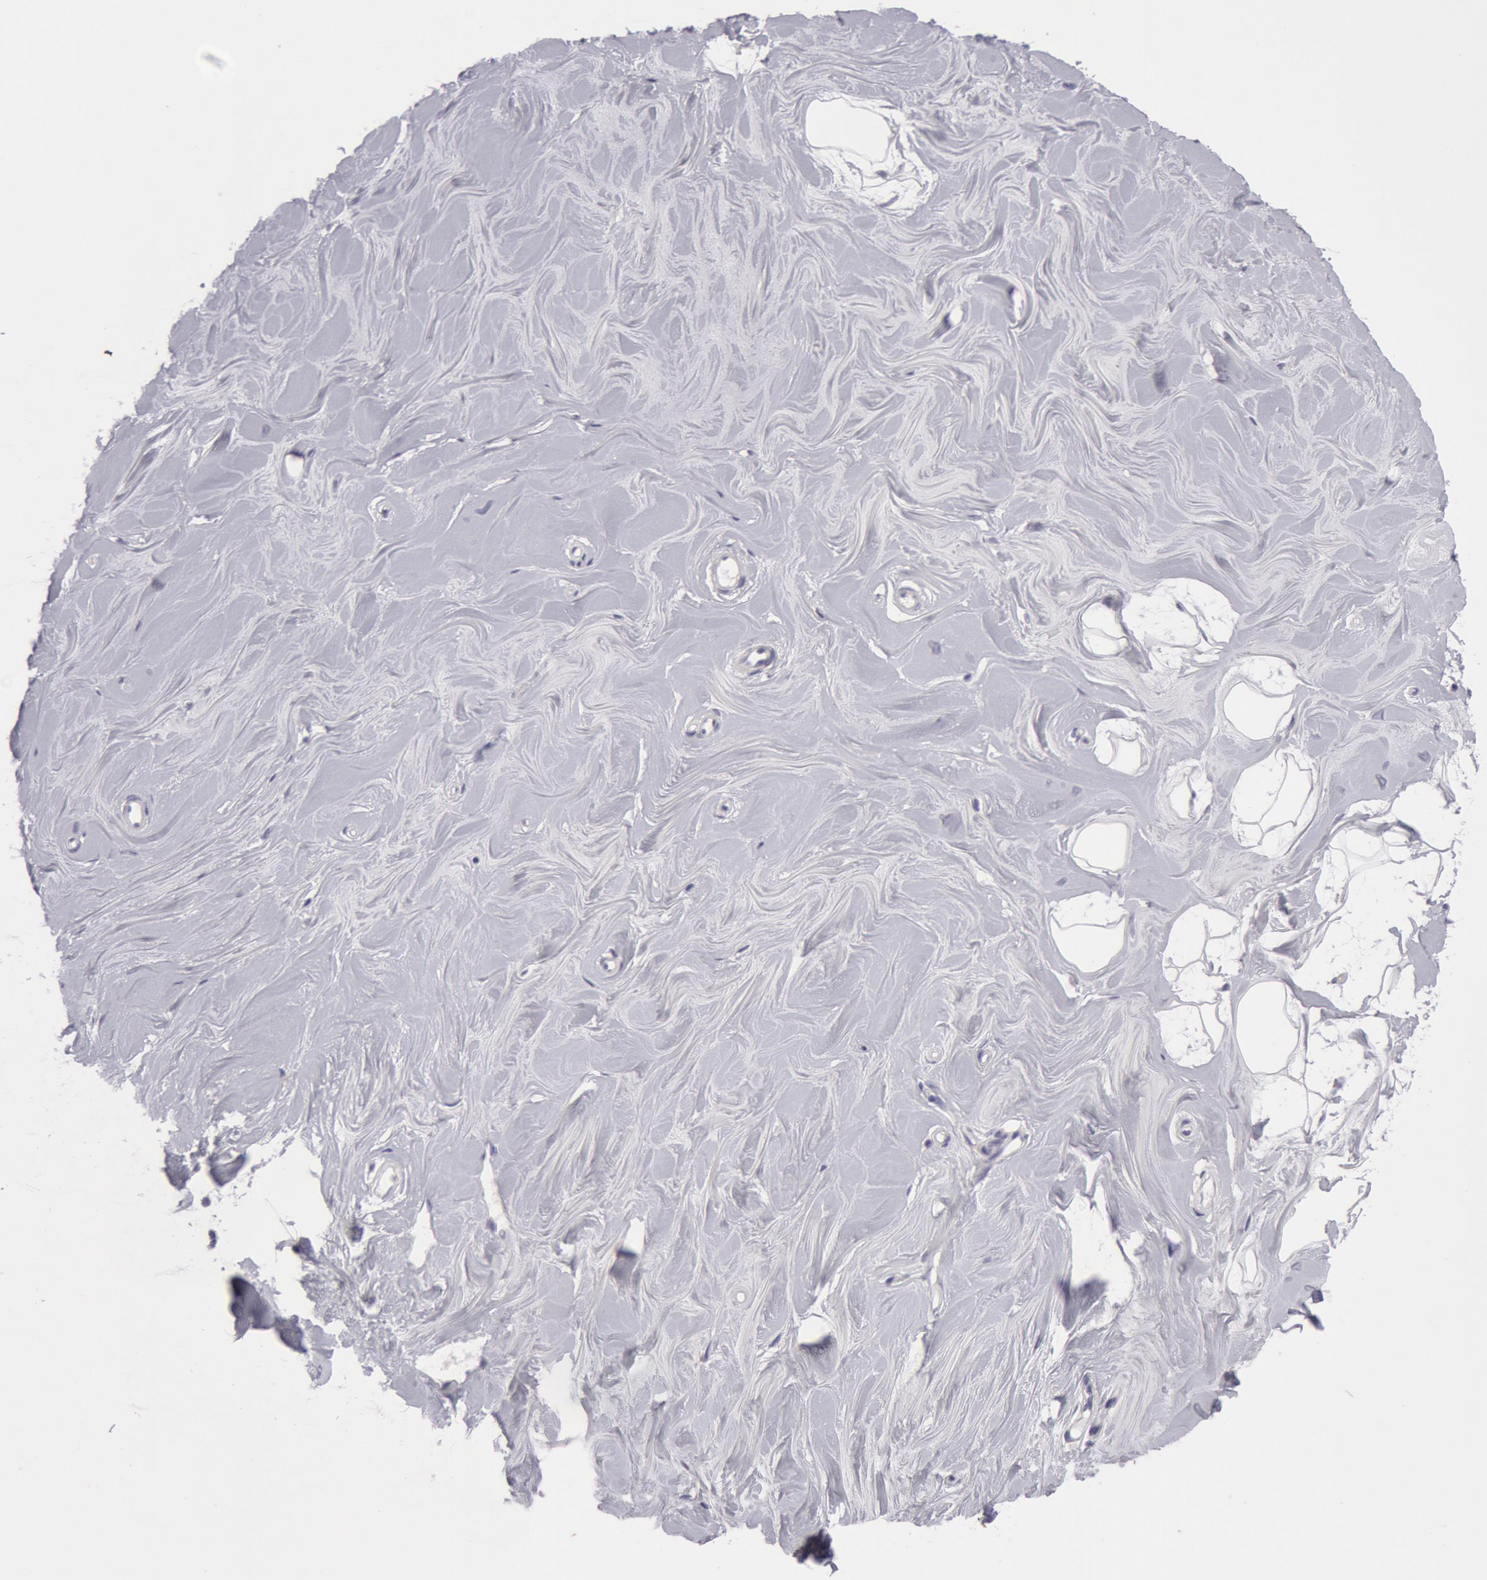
{"staining": {"intensity": "weak", "quantity": "25%-75%", "location": "cytoplasmic/membranous"}, "tissue": "adipose tissue", "cell_type": "Adipocytes", "image_type": "normal", "snomed": [{"axis": "morphology", "description": "Normal tissue, NOS"}, {"axis": "topography", "description": "Breast"}], "caption": "Adipose tissue stained with DAB (3,3'-diaminobenzidine) immunohistochemistry (IHC) demonstrates low levels of weak cytoplasmic/membranous staining in approximately 25%-75% of adipocytes.", "gene": "NLGN4X", "patient": {"sex": "female", "age": 44}}